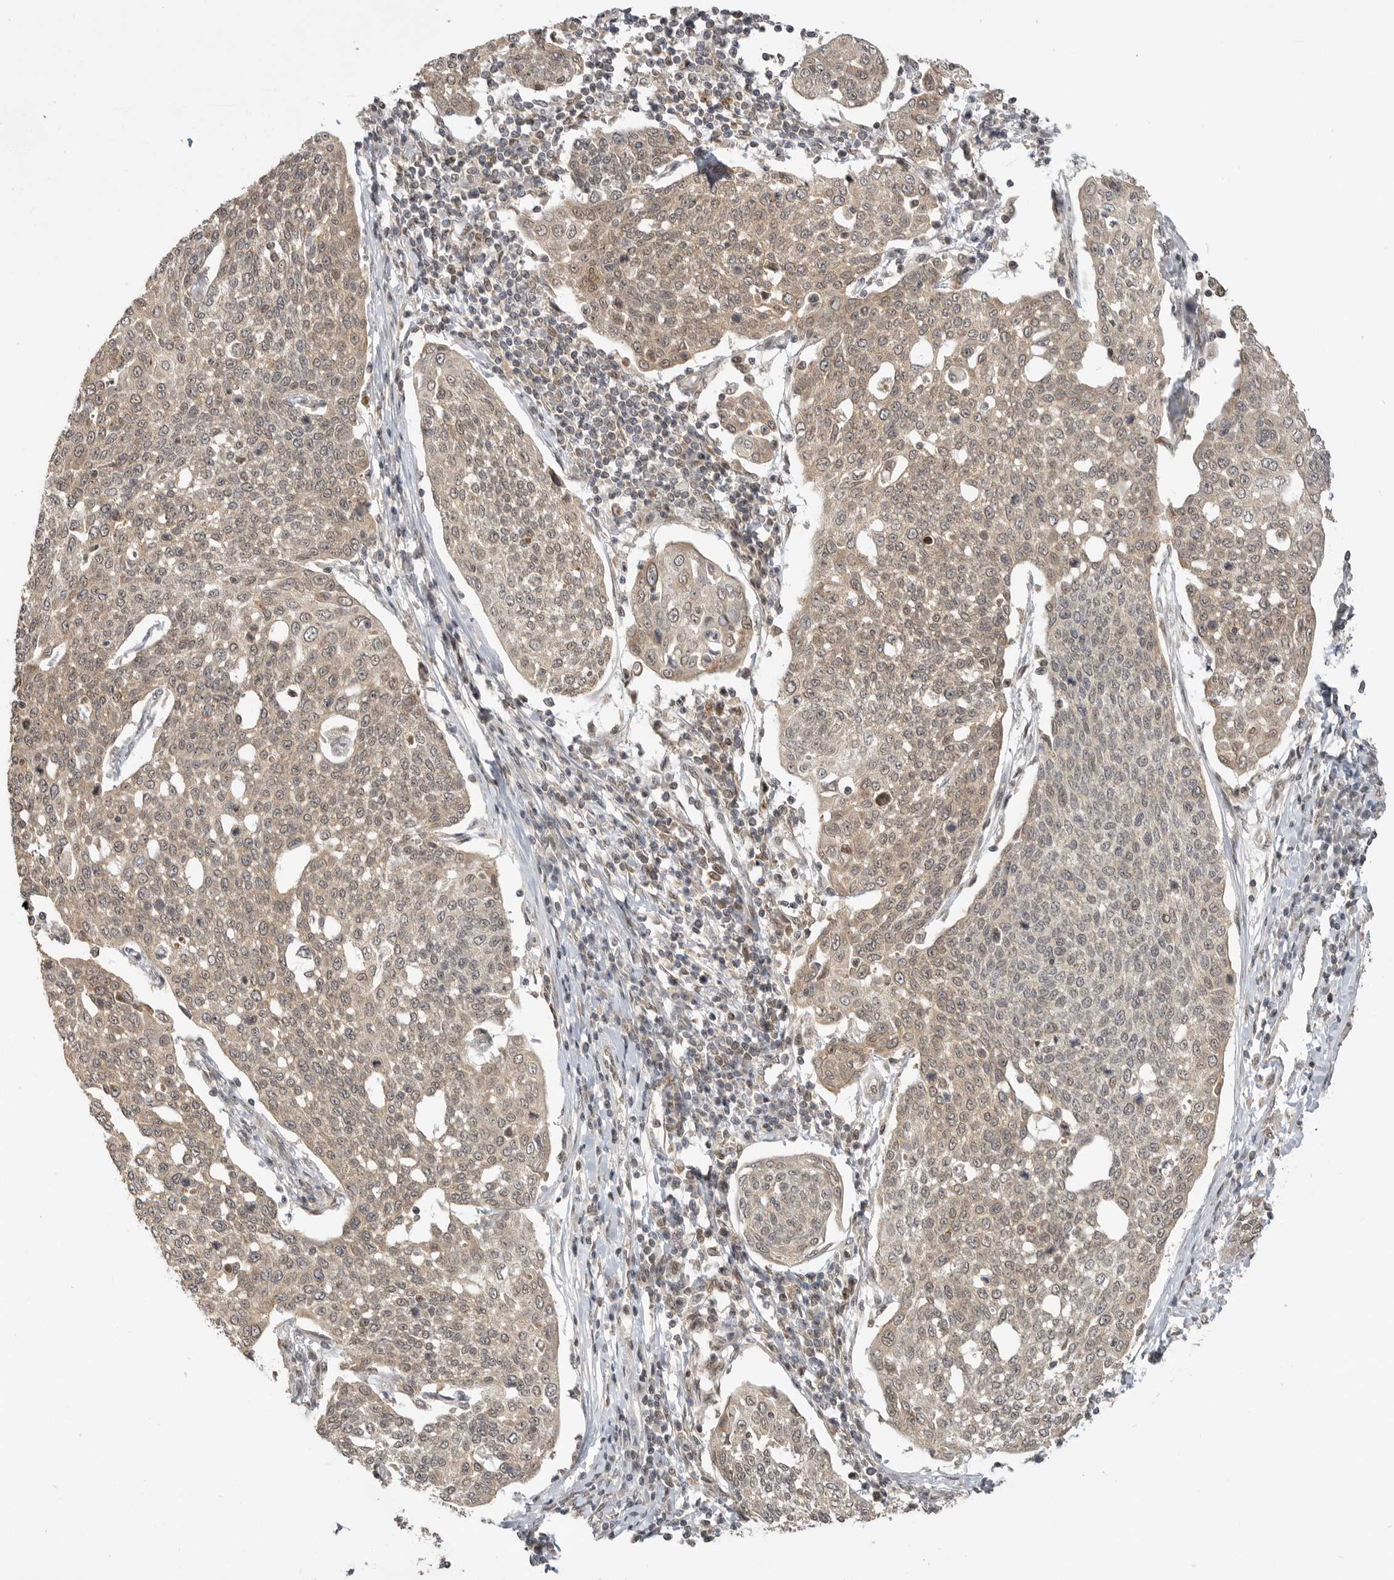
{"staining": {"intensity": "weak", "quantity": ">75%", "location": "cytoplasmic/membranous"}, "tissue": "cervical cancer", "cell_type": "Tumor cells", "image_type": "cancer", "snomed": [{"axis": "morphology", "description": "Squamous cell carcinoma, NOS"}, {"axis": "topography", "description": "Cervix"}], "caption": "A micrograph of squamous cell carcinoma (cervical) stained for a protein exhibits weak cytoplasmic/membranous brown staining in tumor cells. The staining is performed using DAB brown chromogen to label protein expression. The nuclei are counter-stained blue using hematoxylin.", "gene": "ALKAL1", "patient": {"sex": "female", "age": 34}}